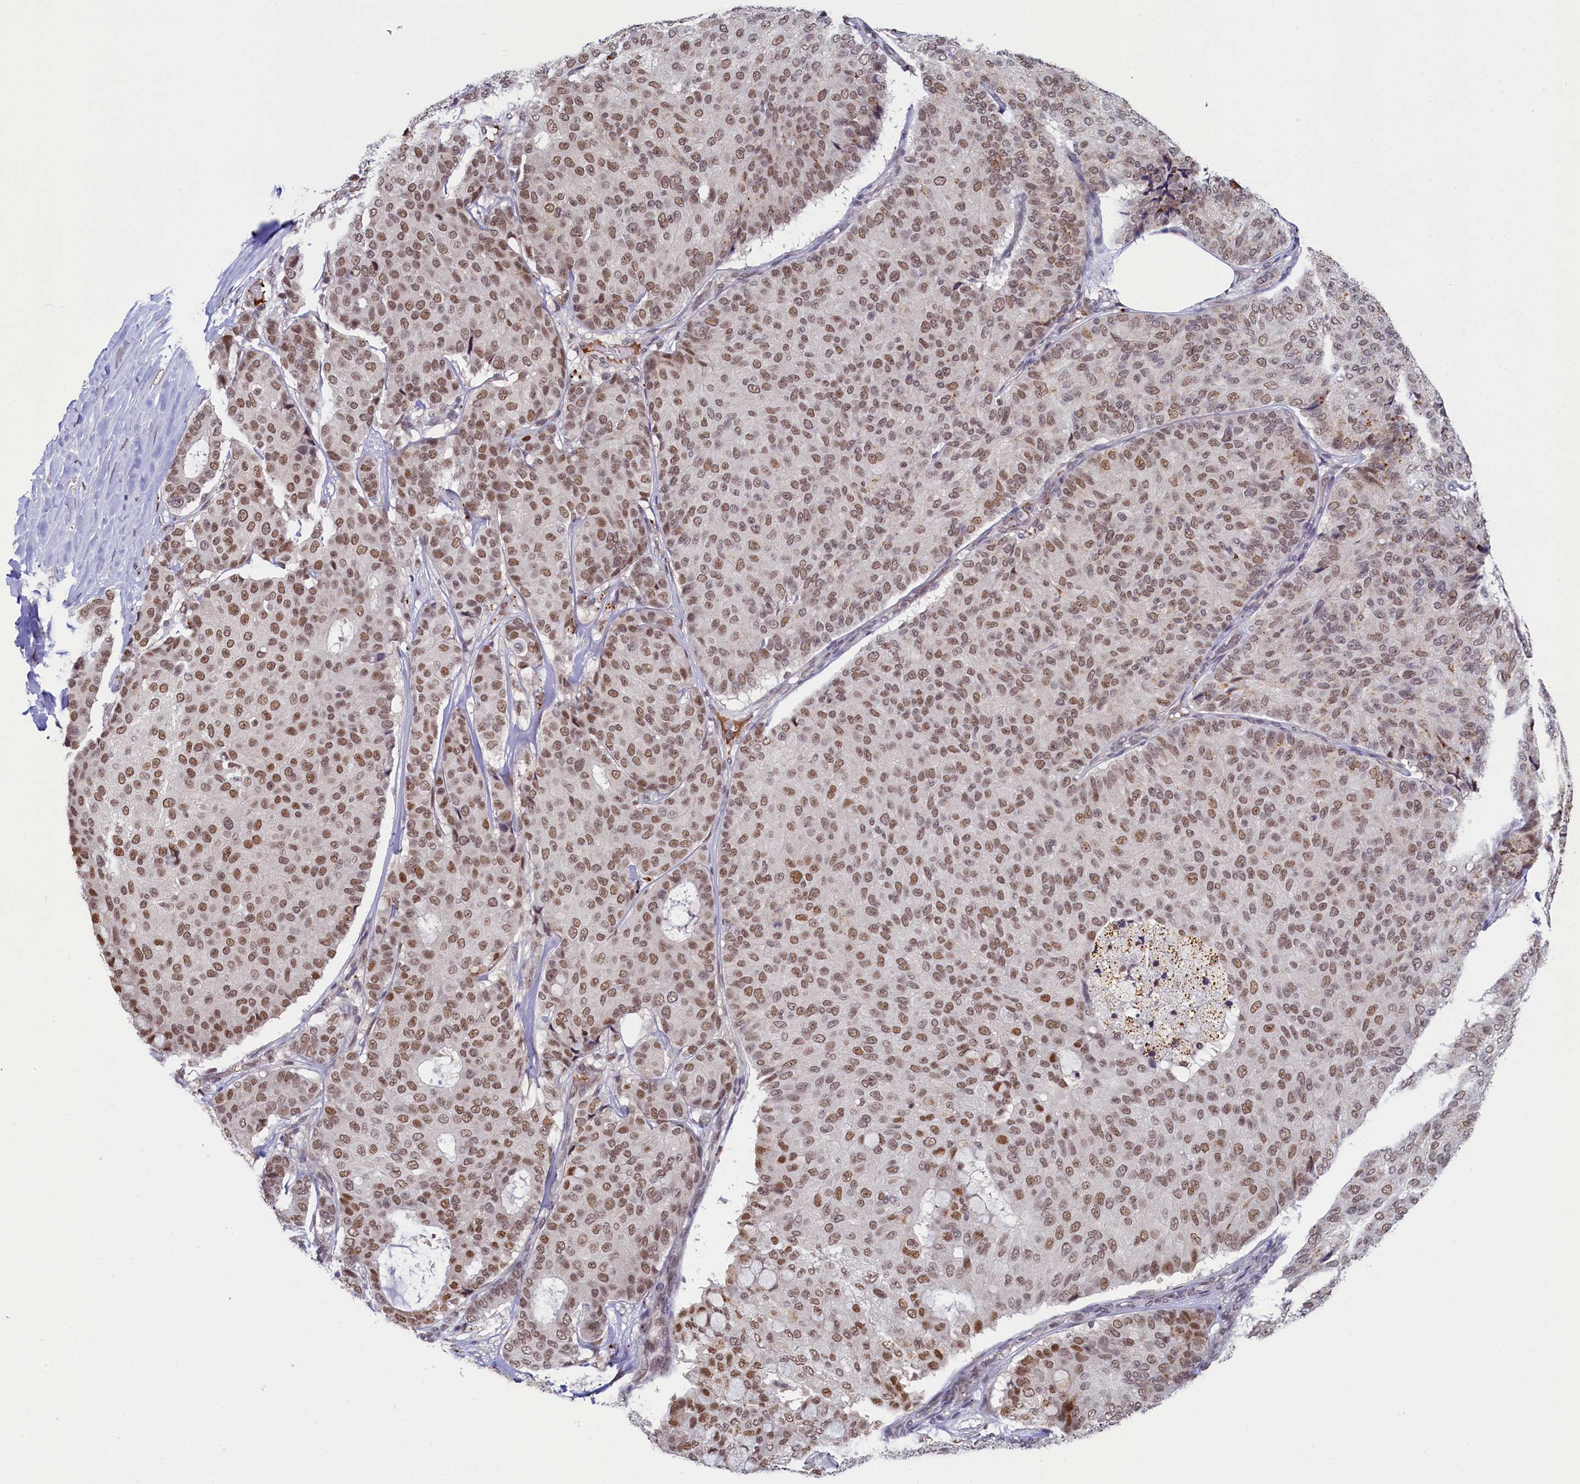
{"staining": {"intensity": "moderate", "quantity": ">75%", "location": "nuclear"}, "tissue": "breast cancer", "cell_type": "Tumor cells", "image_type": "cancer", "snomed": [{"axis": "morphology", "description": "Duct carcinoma"}, {"axis": "topography", "description": "Breast"}], "caption": "Protein expression analysis of human breast cancer (infiltrating ductal carcinoma) reveals moderate nuclear expression in about >75% of tumor cells.", "gene": "INTS14", "patient": {"sex": "female", "age": 75}}